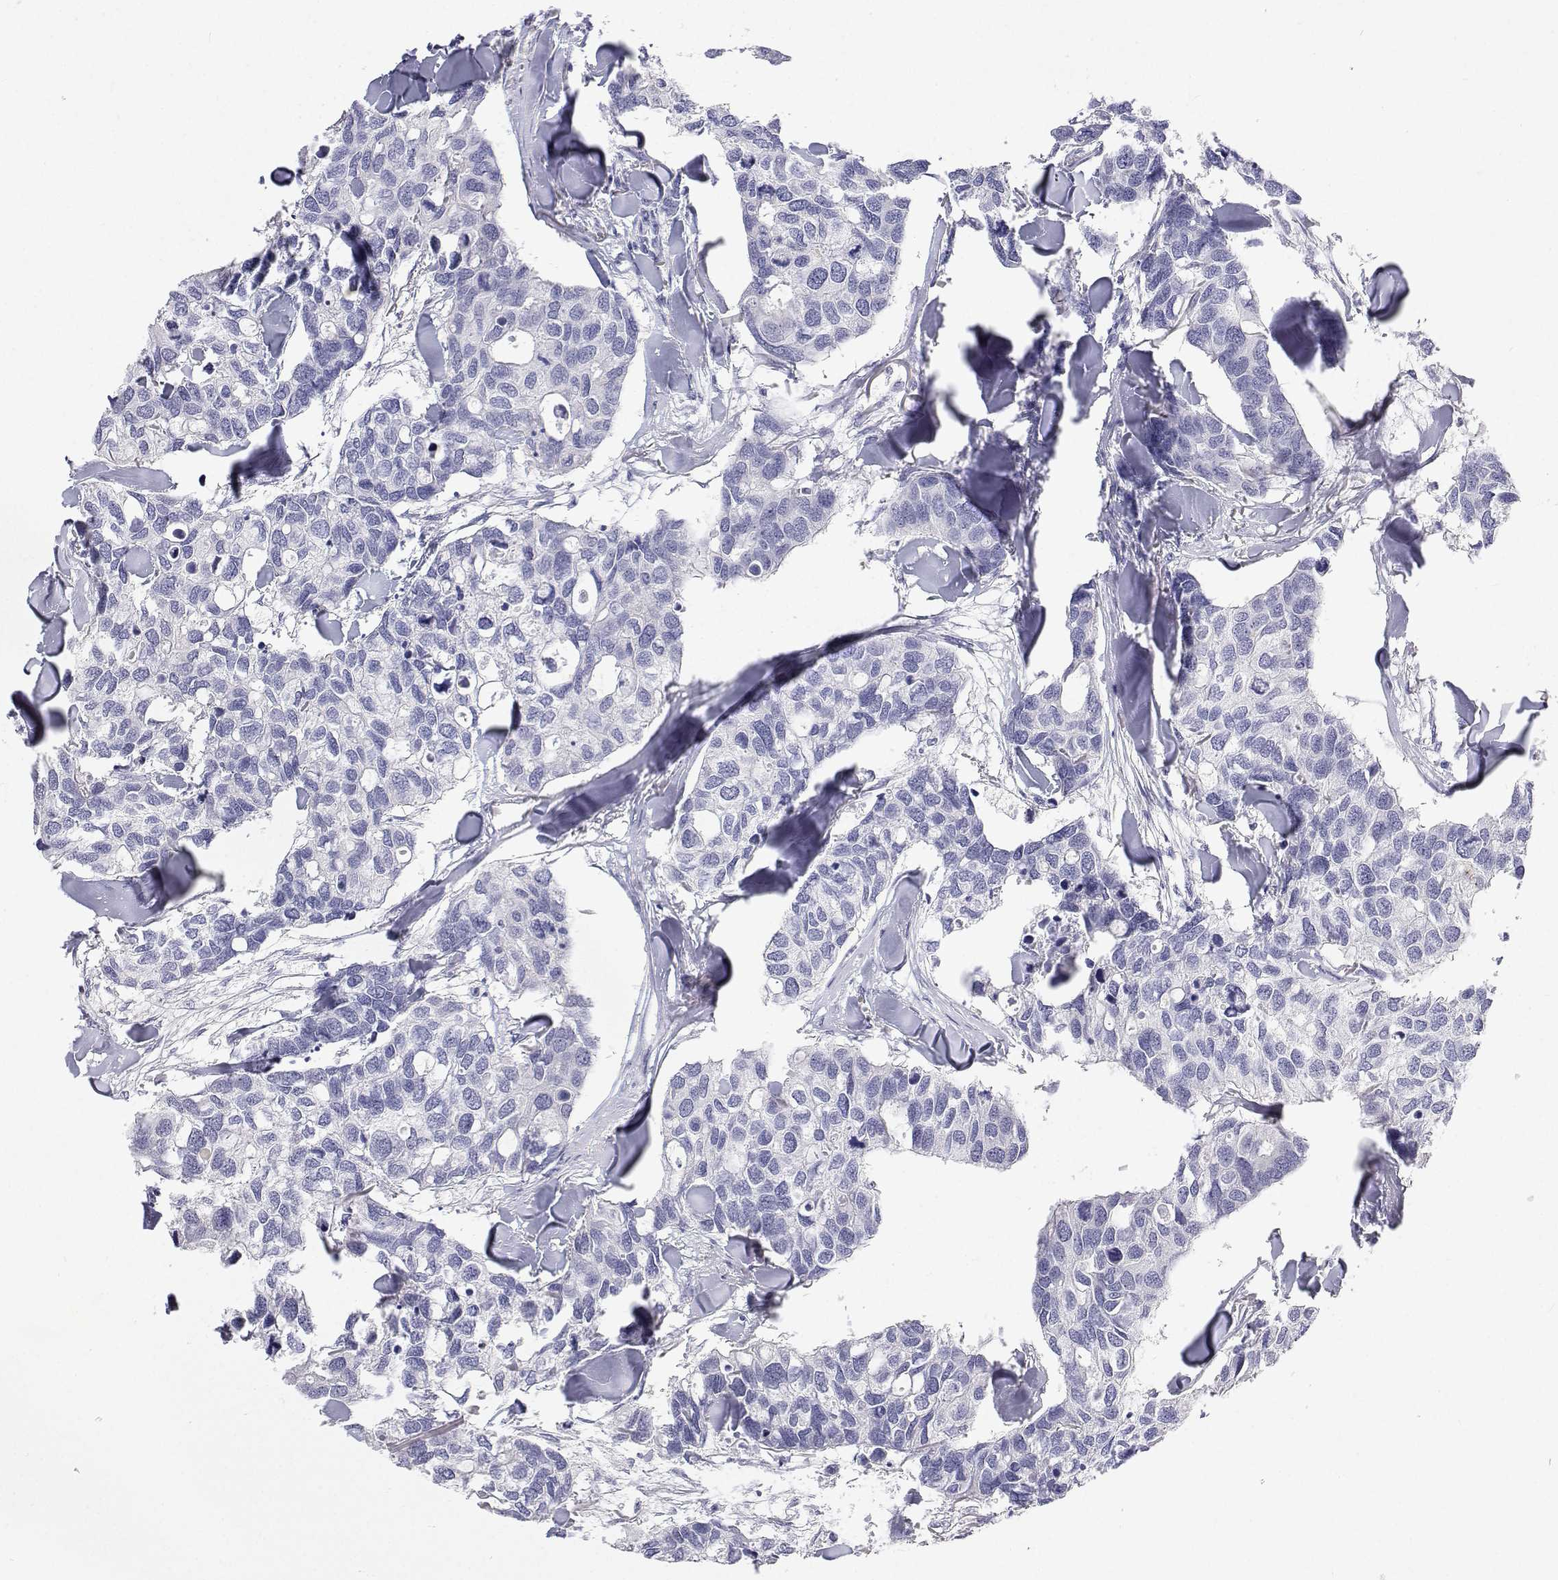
{"staining": {"intensity": "negative", "quantity": "none", "location": "none"}, "tissue": "breast cancer", "cell_type": "Tumor cells", "image_type": "cancer", "snomed": [{"axis": "morphology", "description": "Duct carcinoma"}, {"axis": "topography", "description": "Breast"}], "caption": "This photomicrograph is of breast cancer stained with IHC to label a protein in brown with the nuclei are counter-stained blue. There is no staining in tumor cells.", "gene": "NCR2", "patient": {"sex": "female", "age": 83}}